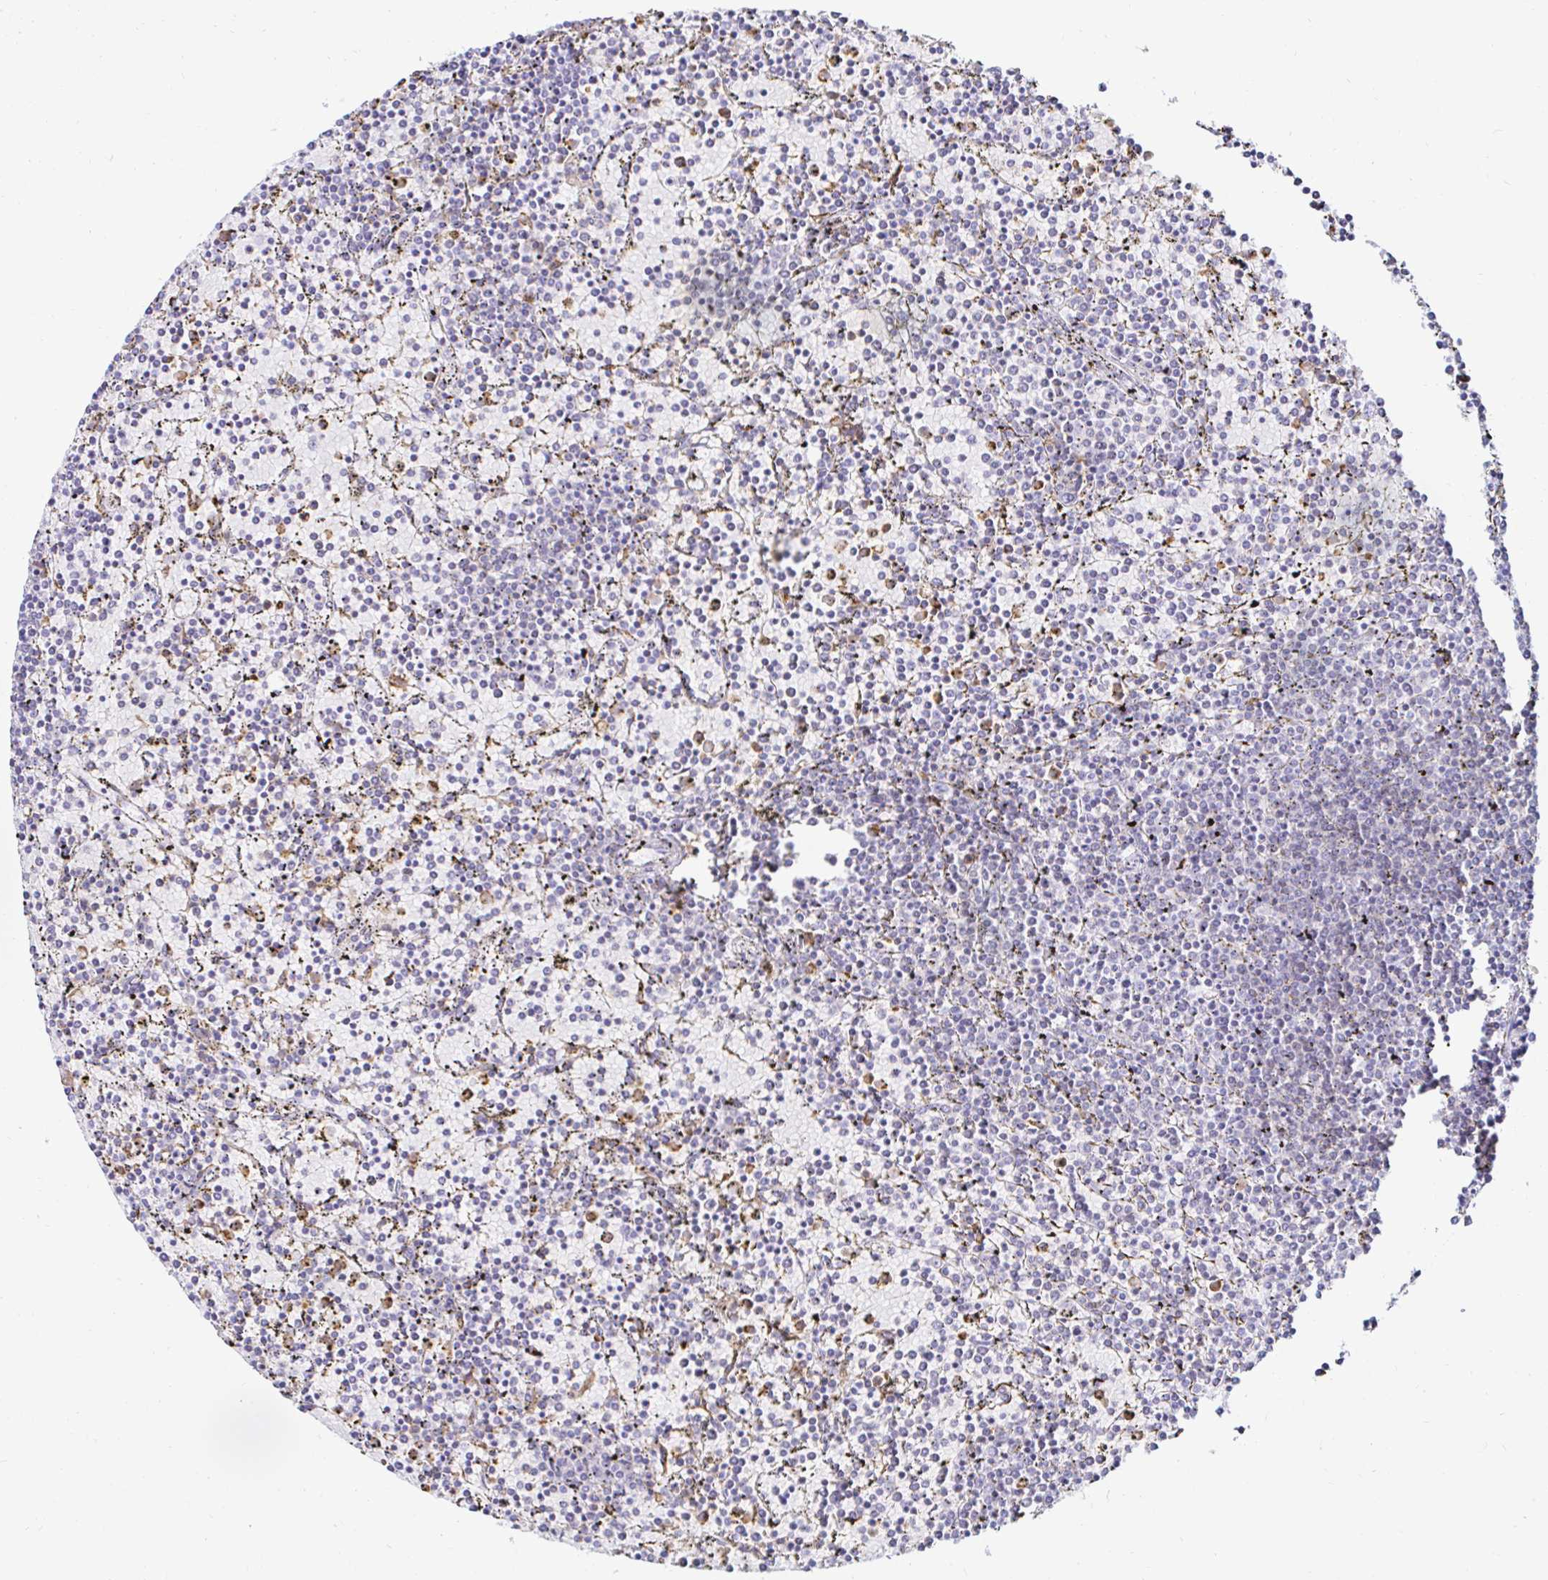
{"staining": {"intensity": "negative", "quantity": "none", "location": "none"}, "tissue": "lymphoma", "cell_type": "Tumor cells", "image_type": "cancer", "snomed": [{"axis": "morphology", "description": "Malignant lymphoma, non-Hodgkin's type, Low grade"}, {"axis": "topography", "description": "Spleen"}], "caption": "Histopathology image shows no protein expression in tumor cells of lymphoma tissue.", "gene": "CYBB", "patient": {"sex": "female", "age": 77}}